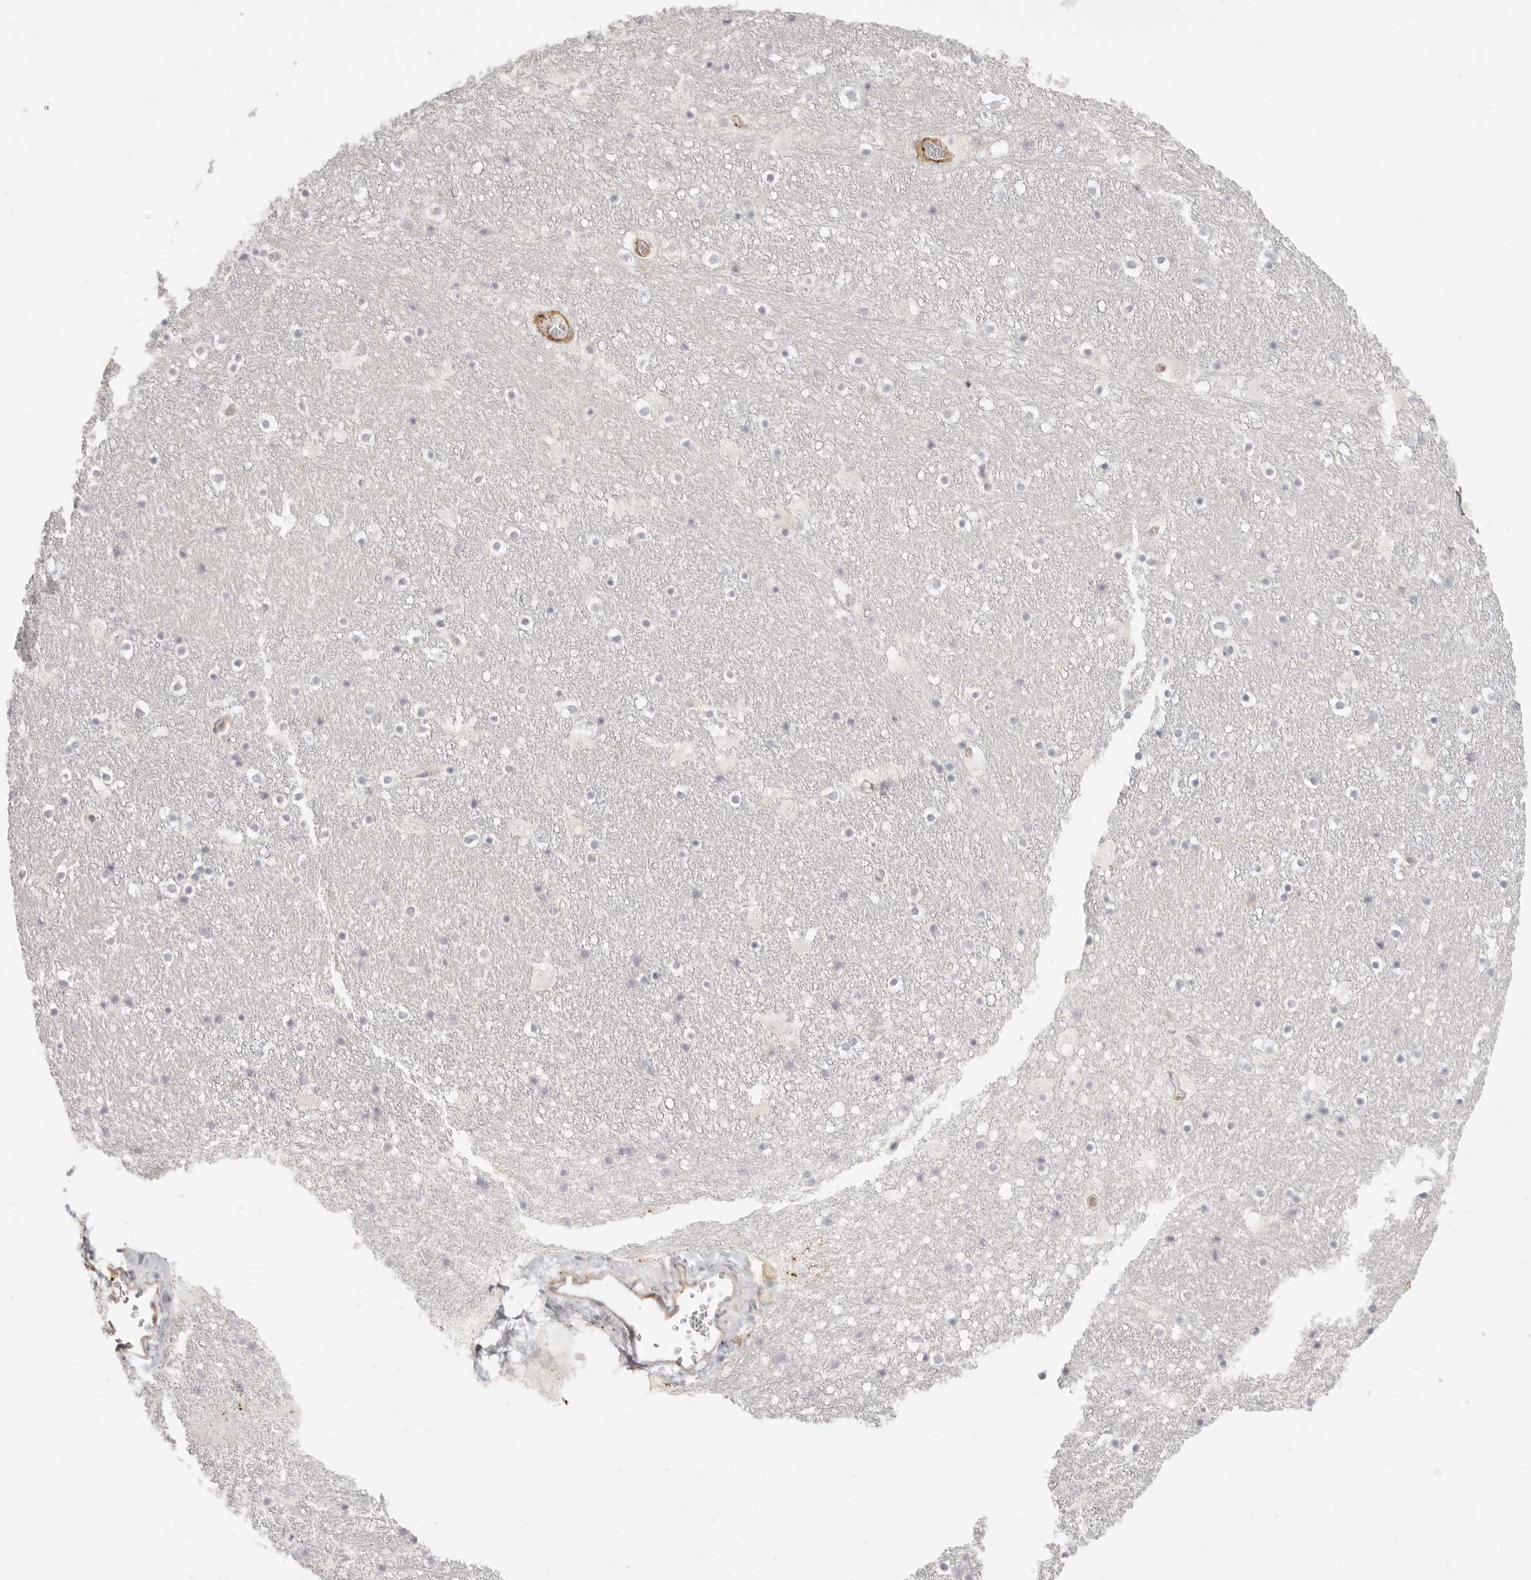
{"staining": {"intensity": "weak", "quantity": "<25%", "location": "cytoplasmic/membranous"}, "tissue": "caudate", "cell_type": "Glial cells", "image_type": "normal", "snomed": [{"axis": "morphology", "description": "Normal tissue, NOS"}, {"axis": "topography", "description": "Lateral ventricle wall"}], "caption": "This image is of unremarkable caudate stained with IHC to label a protein in brown with the nuclei are counter-stained blue. There is no staining in glial cells. (DAB (3,3'-diaminobenzidine) immunohistochemistry (IHC), high magnification).", "gene": "NIBAN1", "patient": {"sex": "male", "age": 45}}